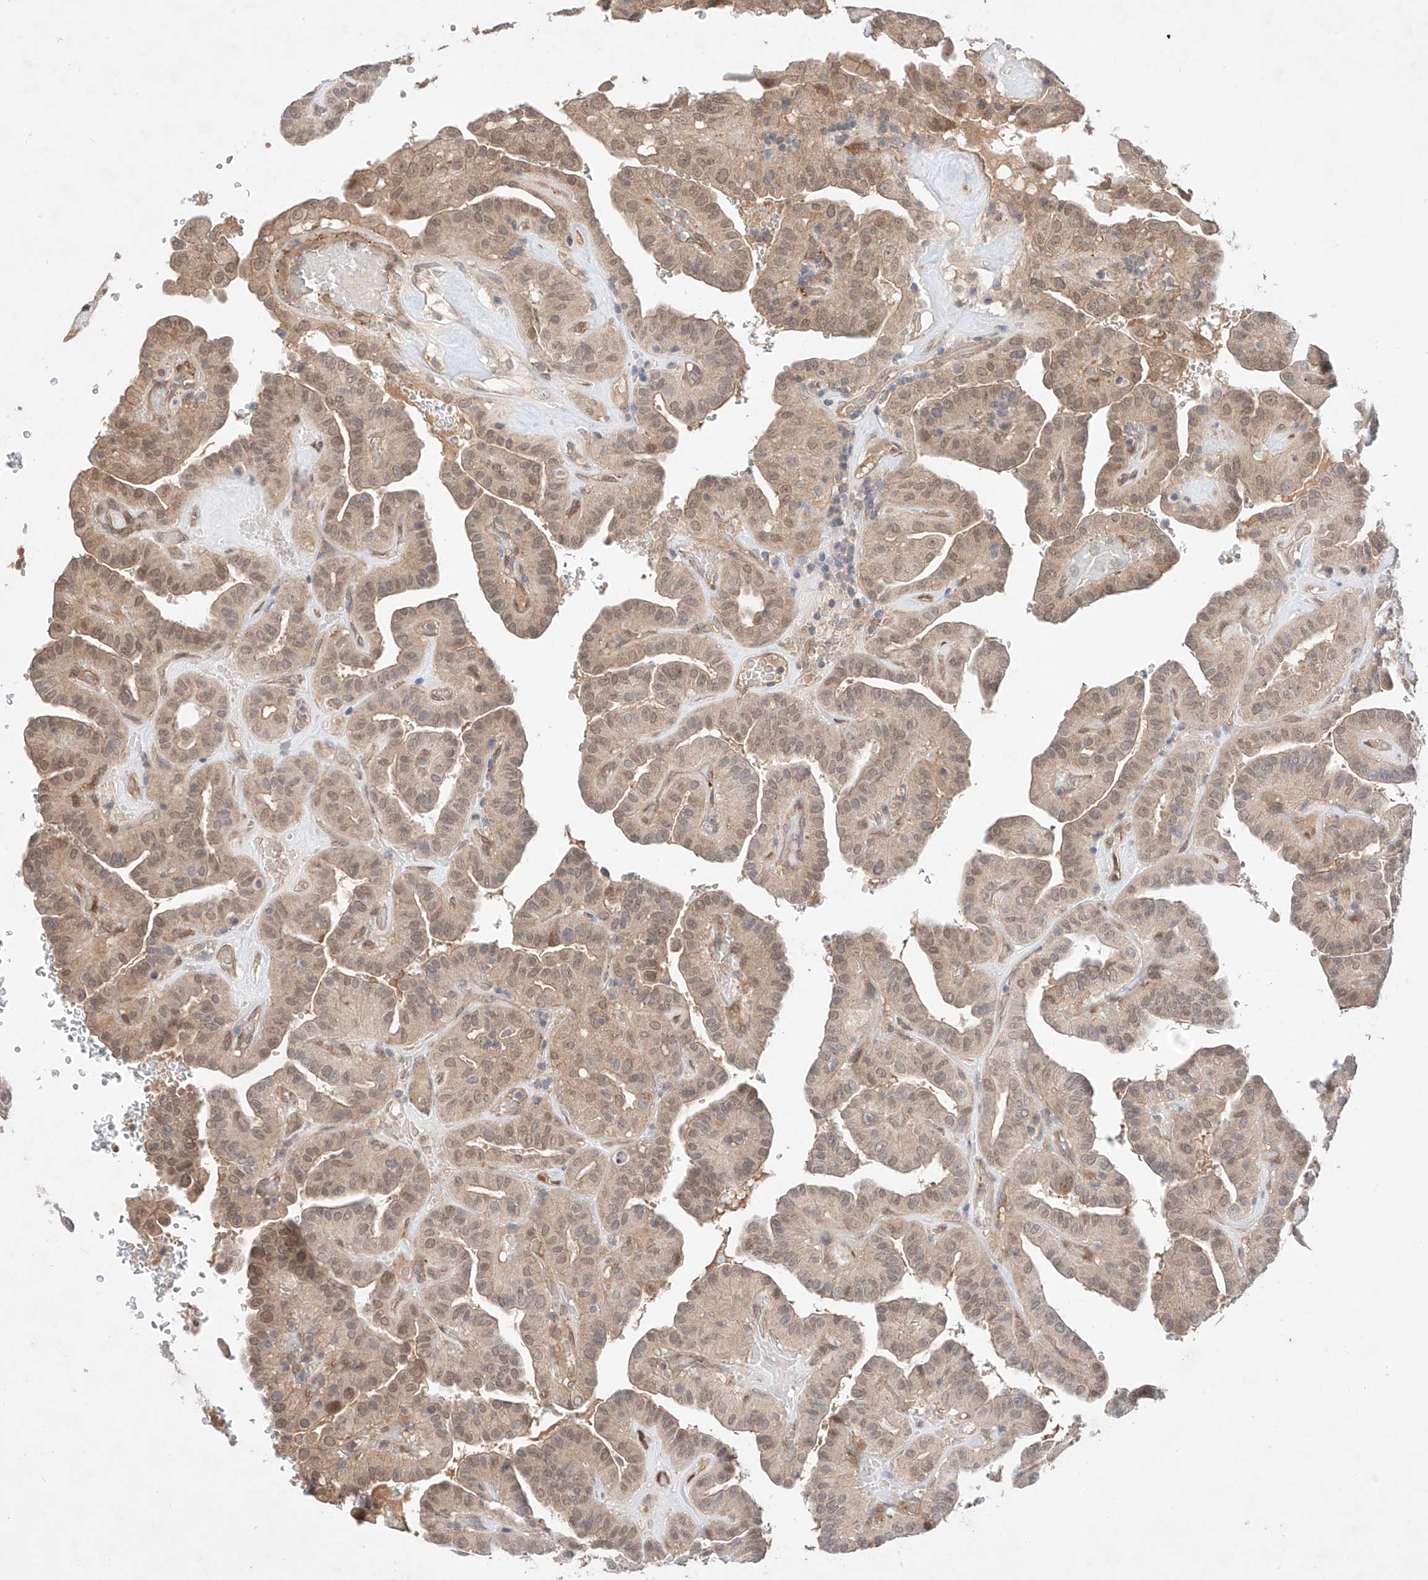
{"staining": {"intensity": "weak", "quantity": ">75%", "location": "cytoplasmic/membranous,nuclear"}, "tissue": "thyroid cancer", "cell_type": "Tumor cells", "image_type": "cancer", "snomed": [{"axis": "morphology", "description": "Papillary adenocarcinoma, NOS"}, {"axis": "topography", "description": "Thyroid gland"}], "caption": "Immunohistochemical staining of human thyroid cancer shows low levels of weak cytoplasmic/membranous and nuclear protein expression in about >75% of tumor cells.", "gene": "ZNF124", "patient": {"sex": "male", "age": 77}}